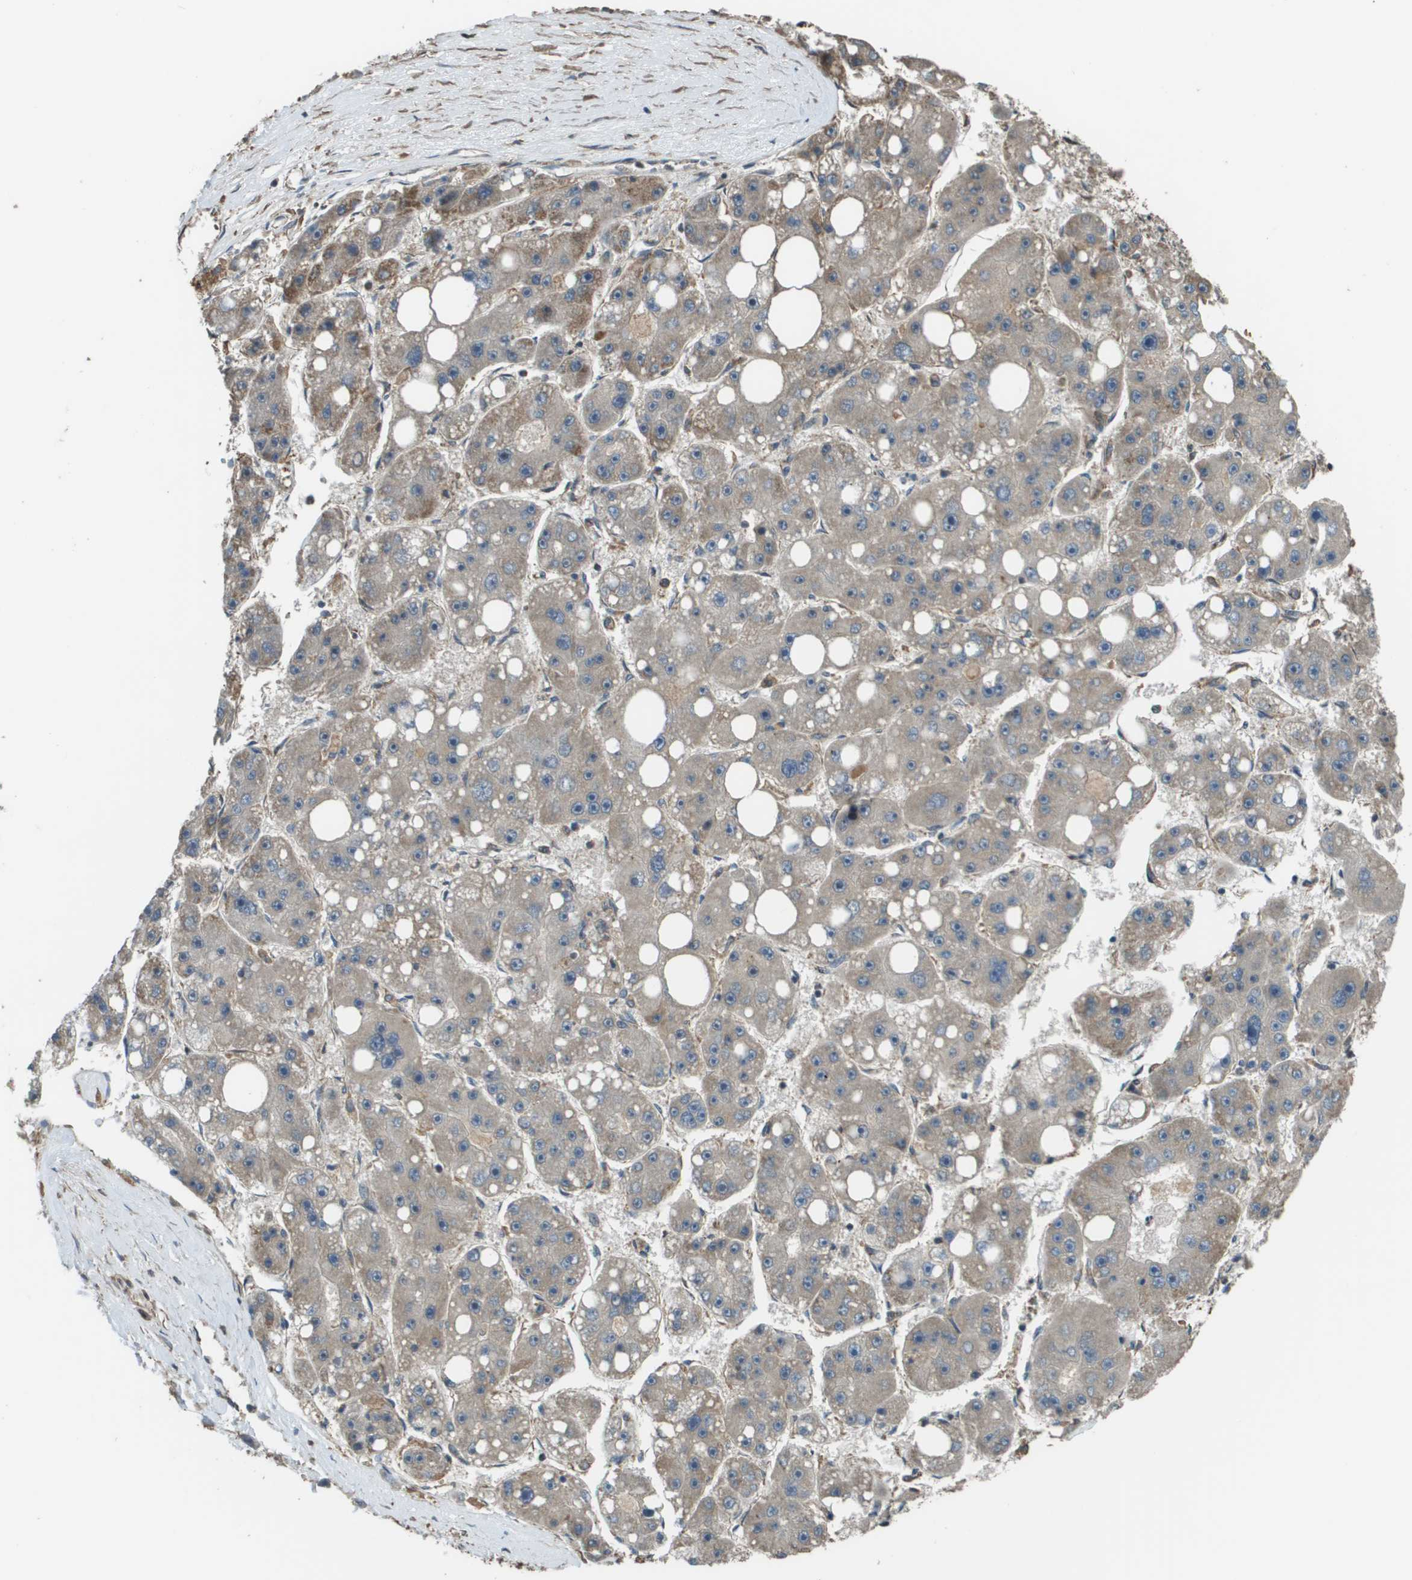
{"staining": {"intensity": "moderate", "quantity": "<25%", "location": "cytoplasmic/membranous"}, "tissue": "liver cancer", "cell_type": "Tumor cells", "image_type": "cancer", "snomed": [{"axis": "morphology", "description": "Carcinoma, Hepatocellular, NOS"}, {"axis": "topography", "description": "Liver"}], "caption": "Immunohistochemistry image of liver cancer (hepatocellular carcinoma) stained for a protein (brown), which exhibits low levels of moderate cytoplasmic/membranous positivity in approximately <25% of tumor cells.", "gene": "PLPBP", "patient": {"sex": "female", "age": 61}}